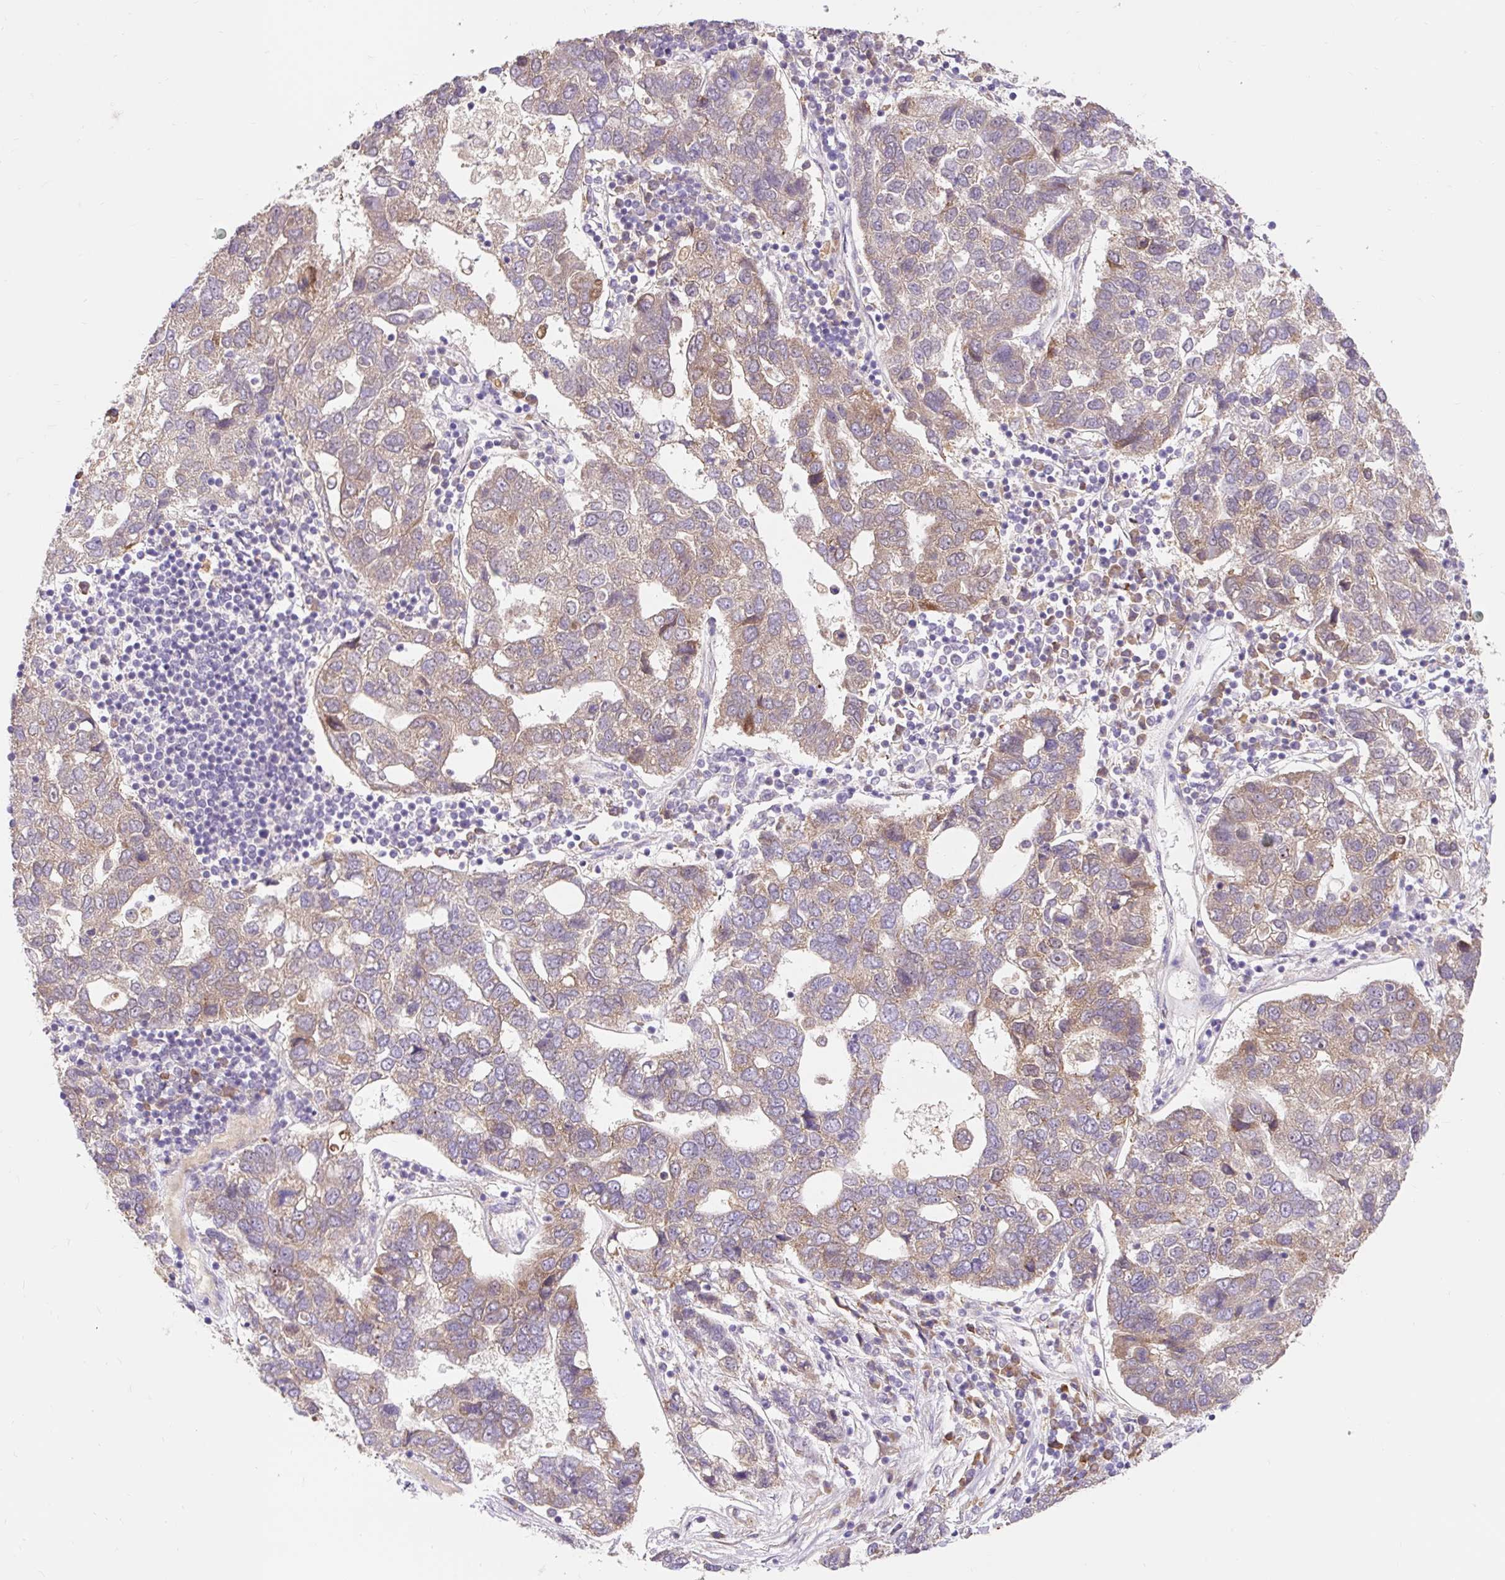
{"staining": {"intensity": "weak", "quantity": "25%-75%", "location": "cytoplasmic/membranous"}, "tissue": "pancreatic cancer", "cell_type": "Tumor cells", "image_type": "cancer", "snomed": [{"axis": "morphology", "description": "Adenocarcinoma, NOS"}, {"axis": "topography", "description": "Pancreas"}], "caption": "The histopathology image displays staining of pancreatic cancer (adenocarcinoma), revealing weak cytoplasmic/membranous protein staining (brown color) within tumor cells.", "gene": "SEC63", "patient": {"sex": "female", "age": 61}}